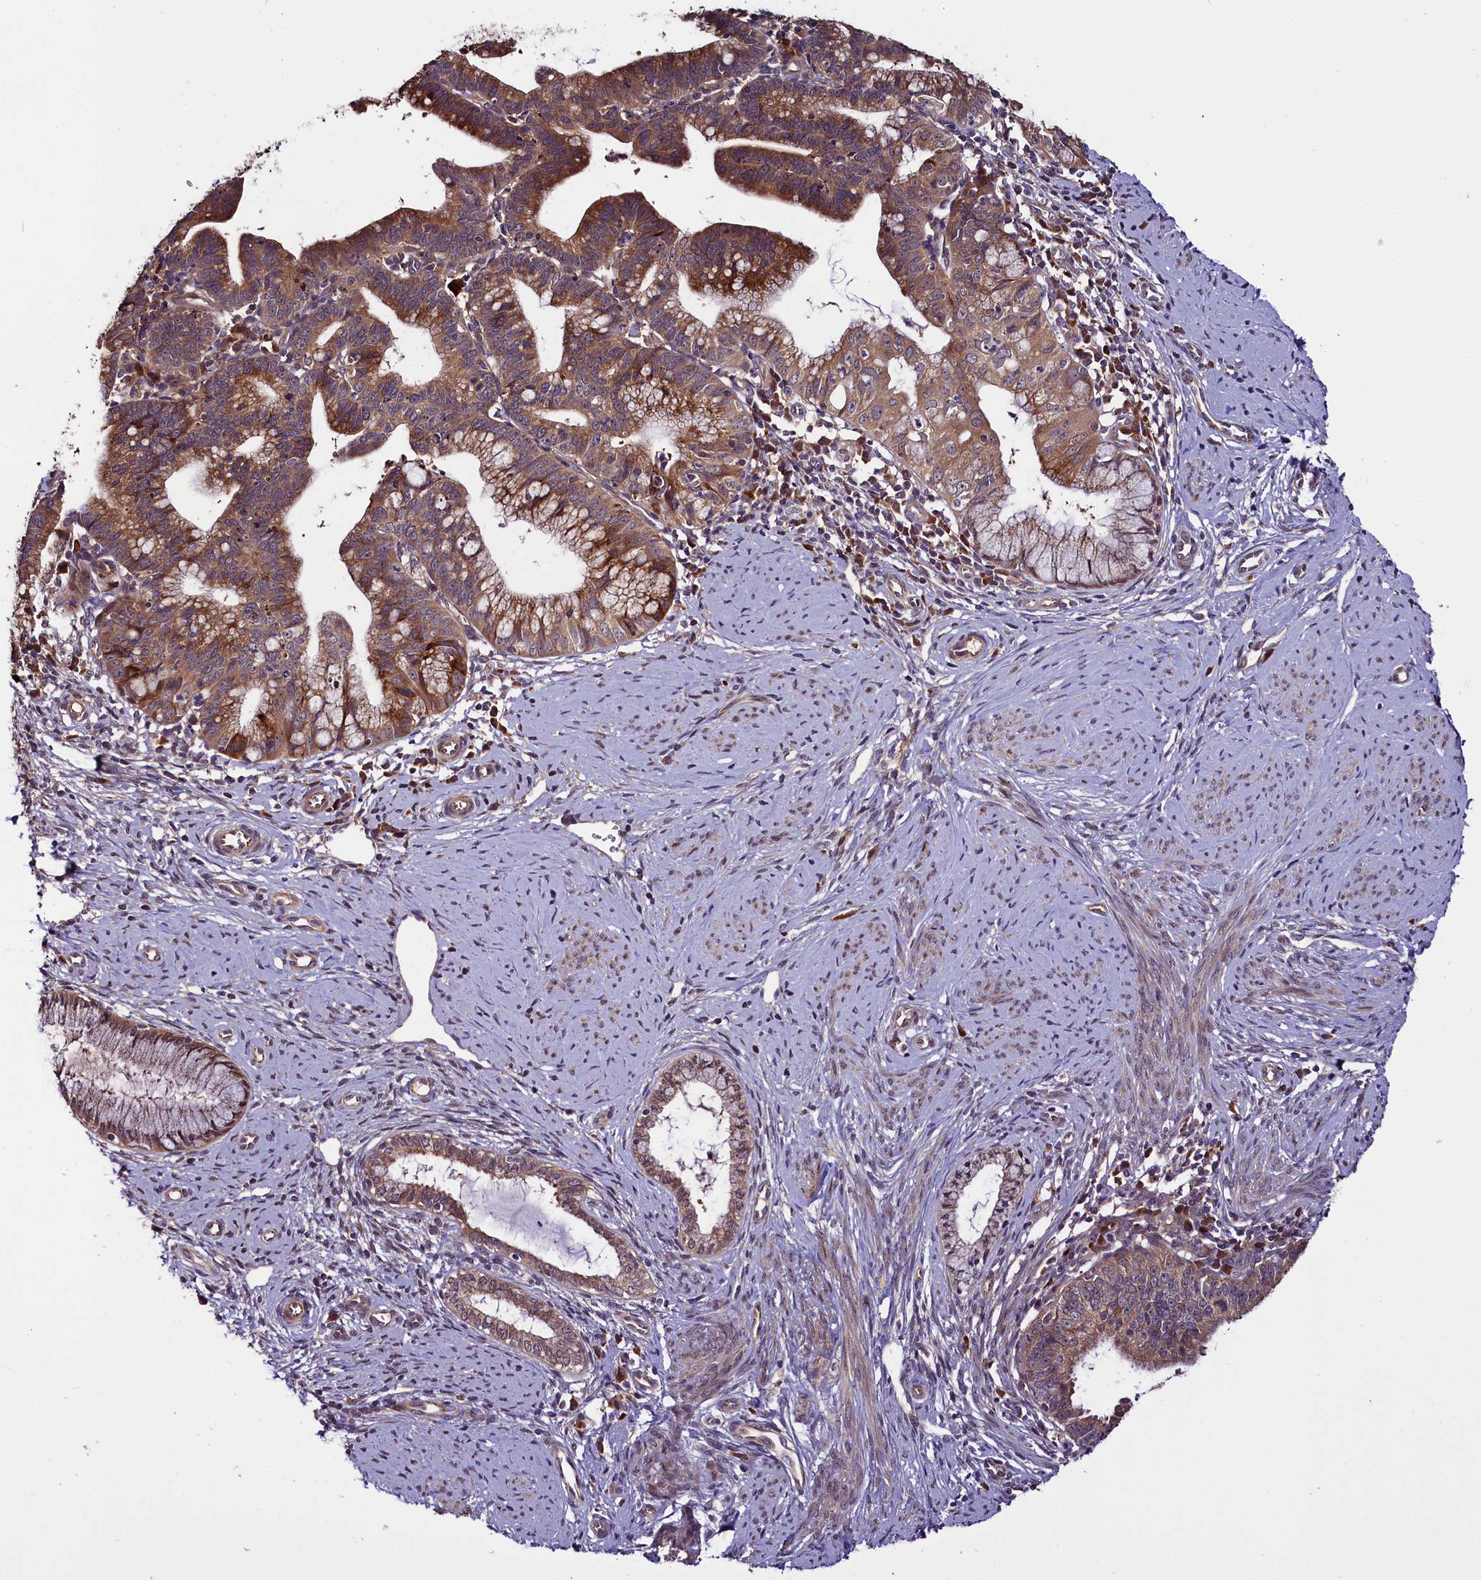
{"staining": {"intensity": "moderate", "quantity": ">75%", "location": "cytoplasmic/membranous"}, "tissue": "cervical cancer", "cell_type": "Tumor cells", "image_type": "cancer", "snomed": [{"axis": "morphology", "description": "Adenocarcinoma, NOS"}, {"axis": "topography", "description": "Cervix"}], "caption": "Human cervical cancer stained for a protein (brown) reveals moderate cytoplasmic/membranous positive positivity in approximately >75% of tumor cells.", "gene": "RPUSD2", "patient": {"sex": "female", "age": 36}}